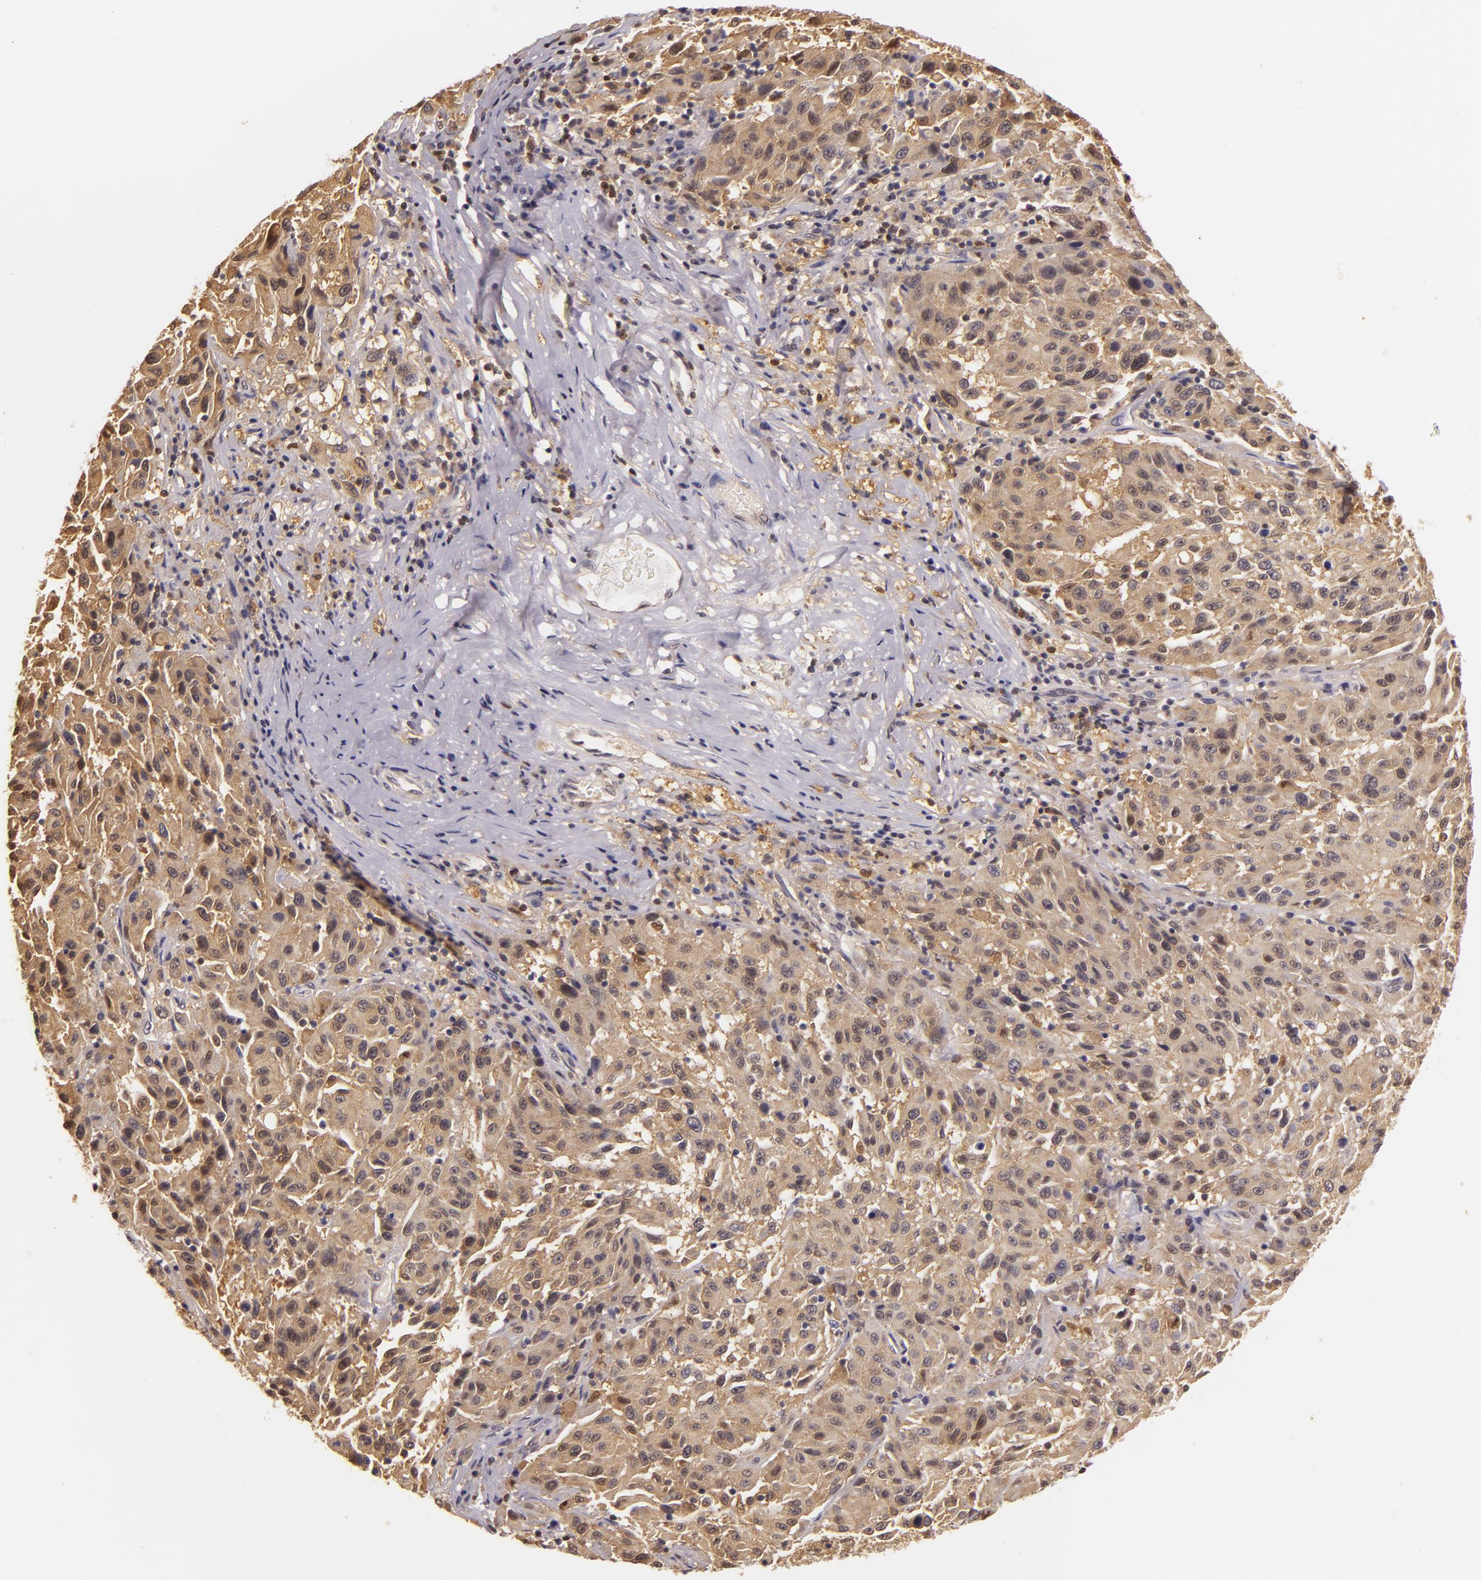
{"staining": {"intensity": "moderate", "quantity": ">75%", "location": "cytoplasmic/membranous"}, "tissue": "melanoma", "cell_type": "Tumor cells", "image_type": "cancer", "snomed": [{"axis": "morphology", "description": "Malignant melanoma, NOS"}, {"axis": "topography", "description": "Skin"}], "caption": "This is an image of immunohistochemistry (IHC) staining of malignant melanoma, which shows moderate expression in the cytoplasmic/membranous of tumor cells.", "gene": "TOM1", "patient": {"sex": "female", "age": 77}}